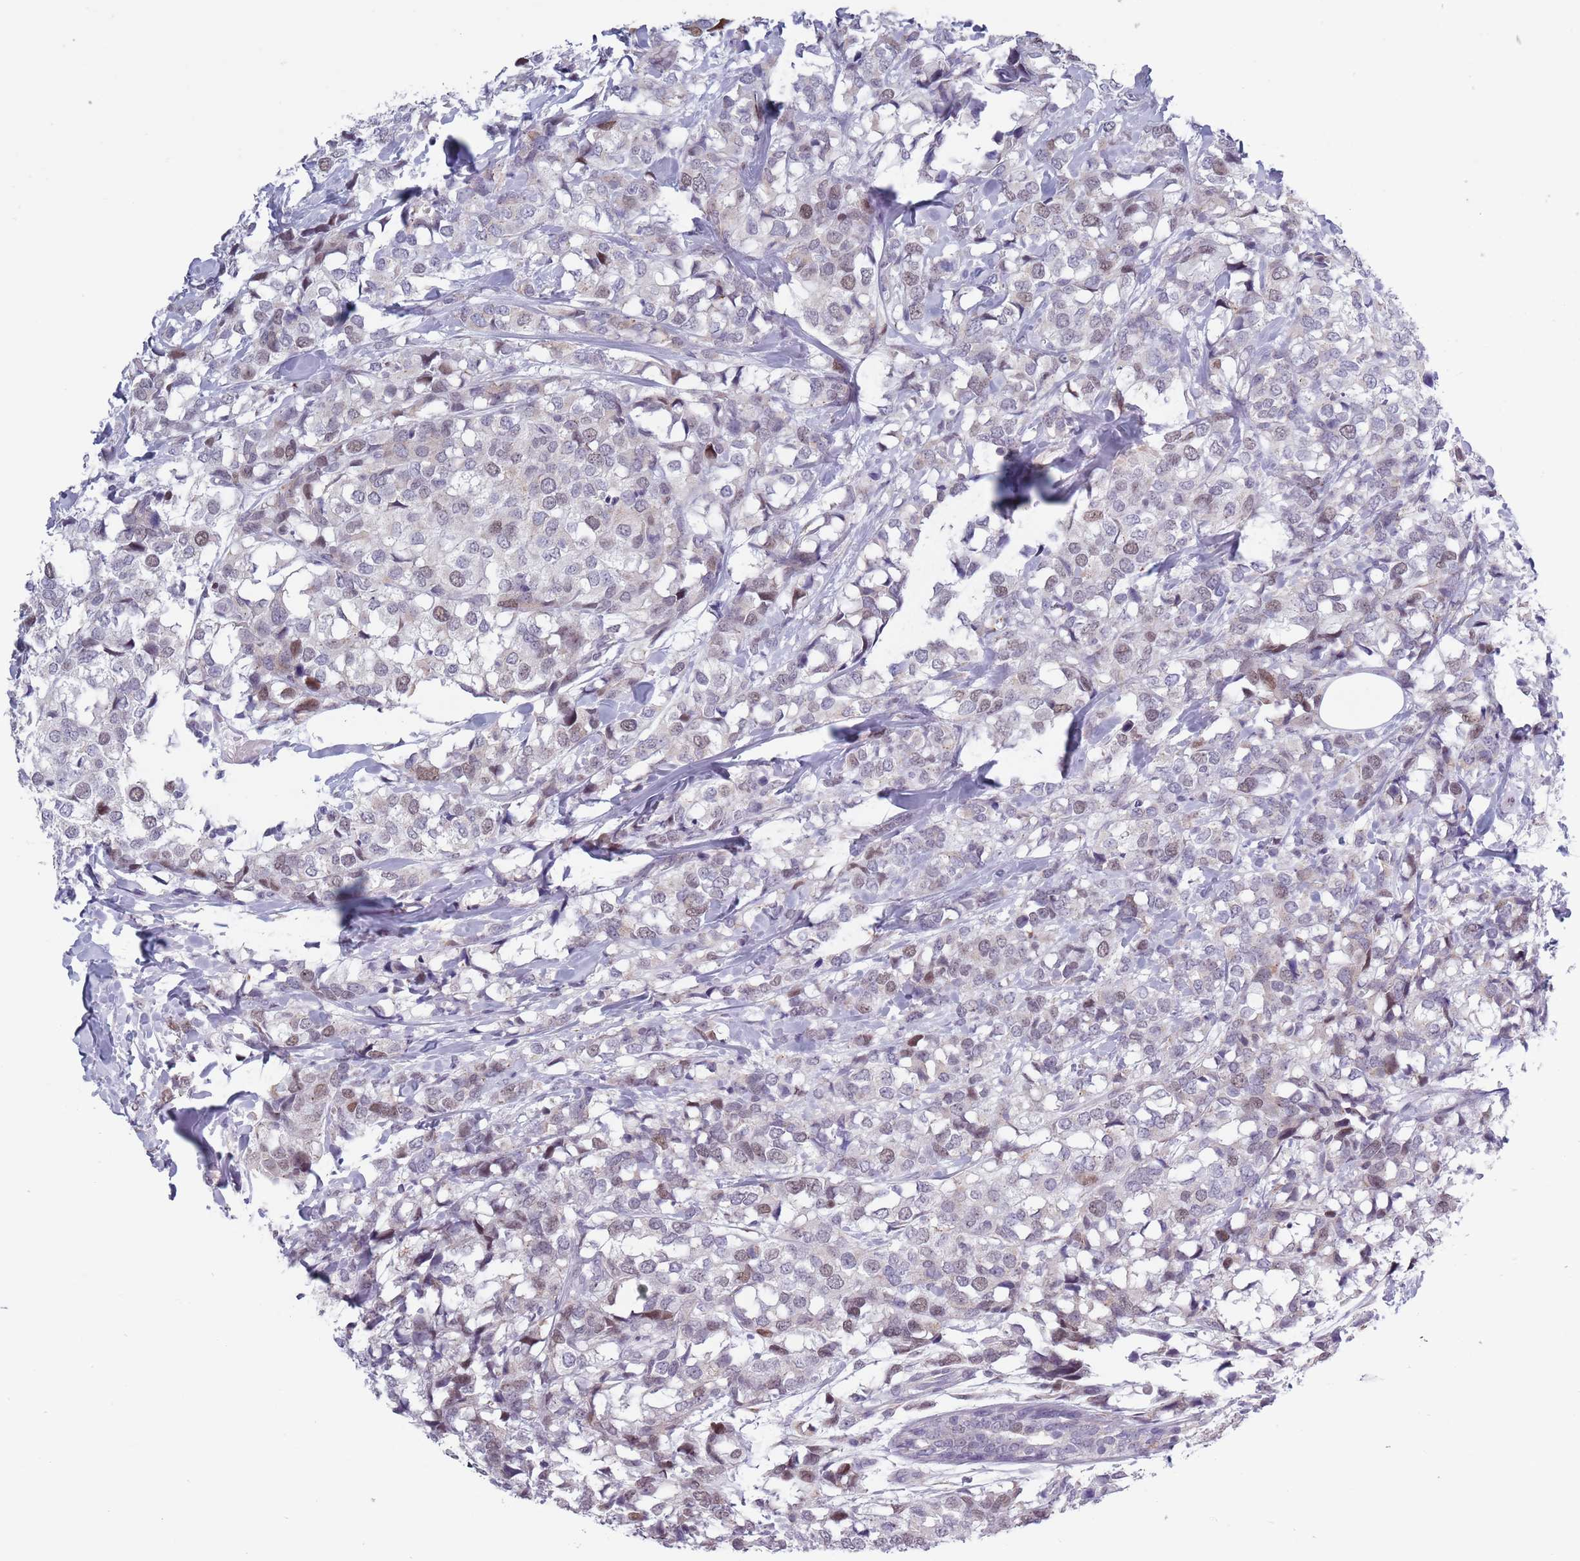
{"staining": {"intensity": "weak", "quantity": "<25%", "location": "nuclear"}, "tissue": "breast cancer", "cell_type": "Tumor cells", "image_type": "cancer", "snomed": [{"axis": "morphology", "description": "Lobular carcinoma"}, {"axis": "topography", "description": "Breast"}], "caption": "Tumor cells are negative for protein expression in human lobular carcinoma (breast).", "gene": "ZKSCAN2", "patient": {"sex": "female", "age": 59}}